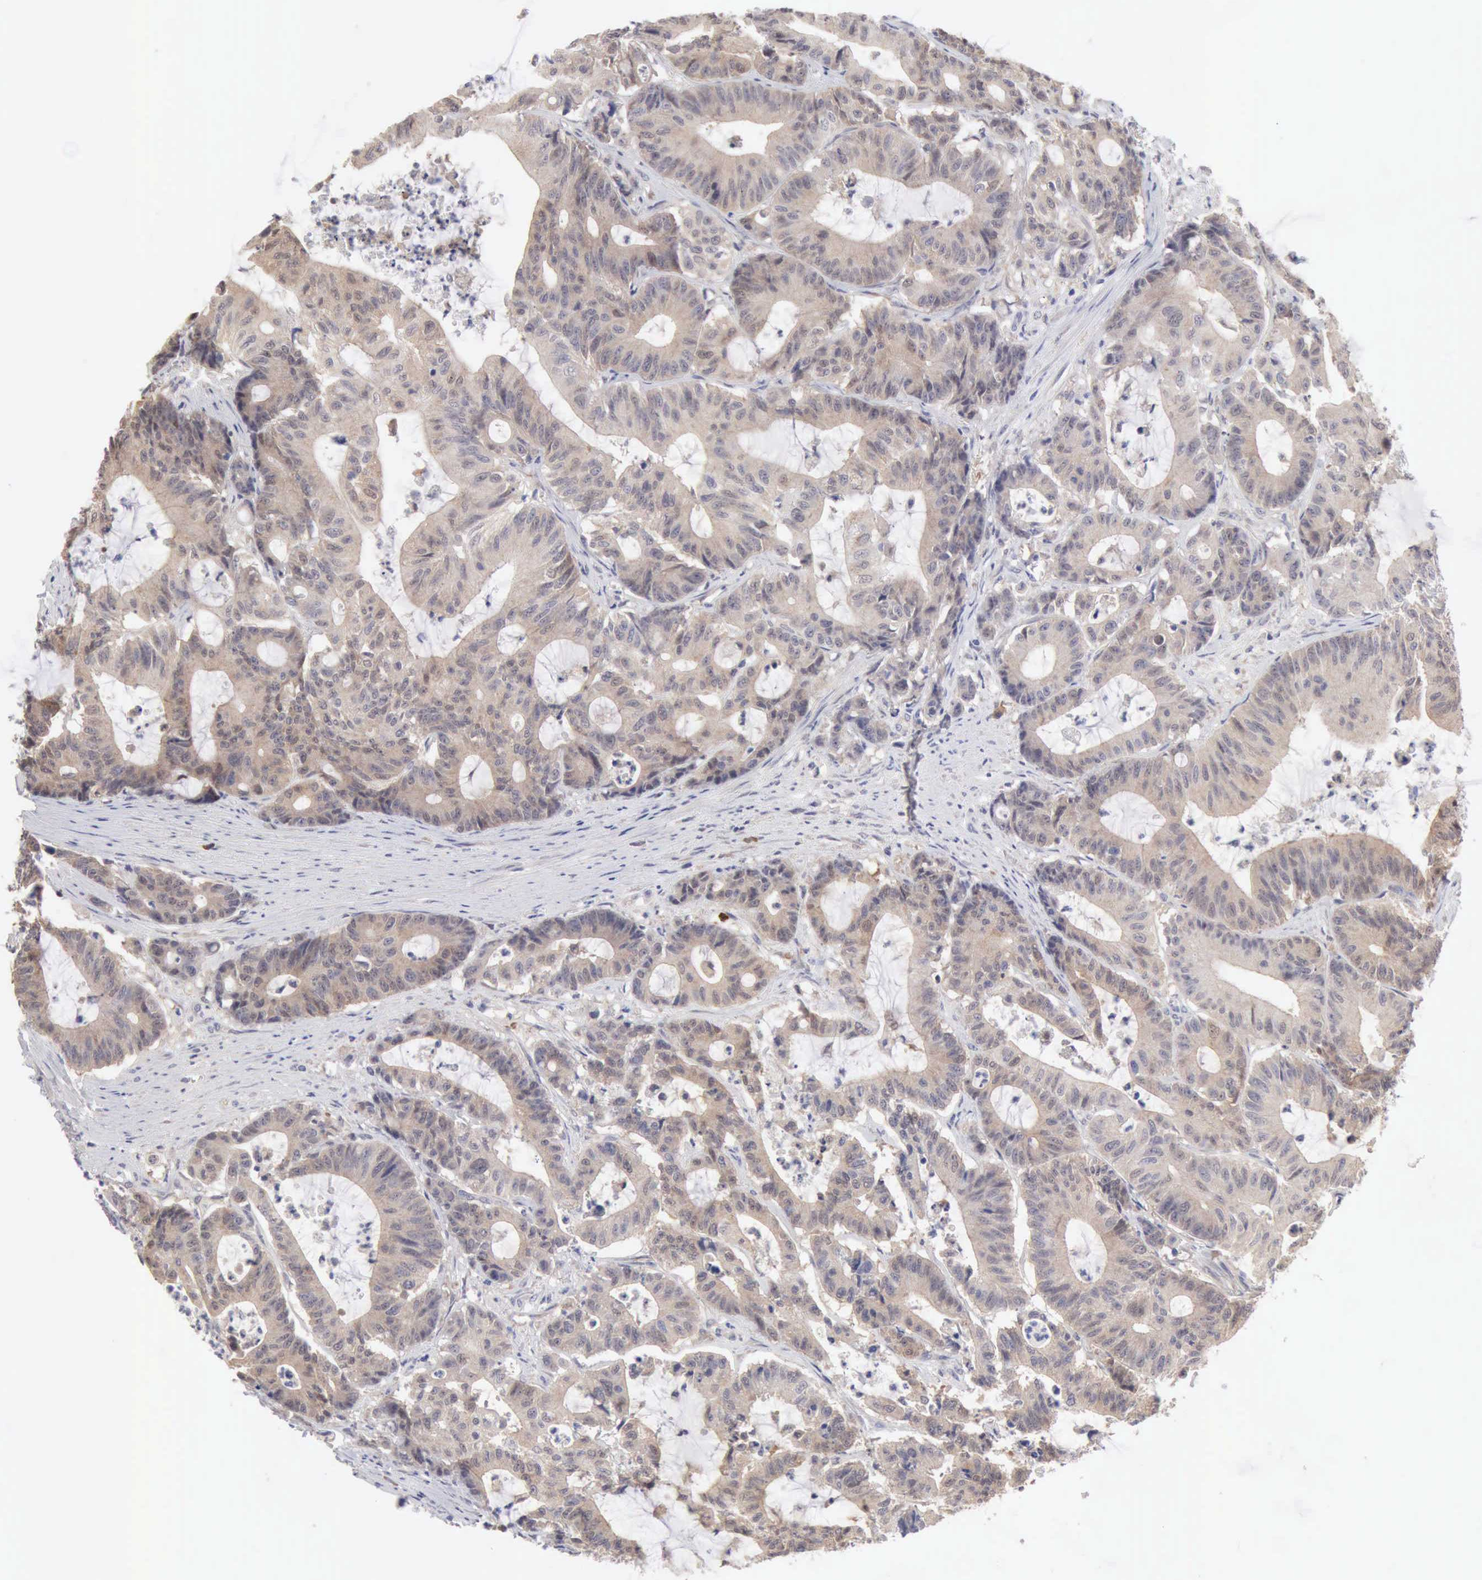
{"staining": {"intensity": "weak", "quantity": "25%-75%", "location": "cytoplasmic/membranous"}, "tissue": "colorectal cancer", "cell_type": "Tumor cells", "image_type": "cancer", "snomed": [{"axis": "morphology", "description": "Adenocarcinoma, NOS"}, {"axis": "topography", "description": "Colon"}], "caption": "Protein expression analysis of colorectal adenocarcinoma shows weak cytoplasmic/membranous staining in approximately 25%-75% of tumor cells.", "gene": "PTGR2", "patient": {"sex": "female", "age": 84}}